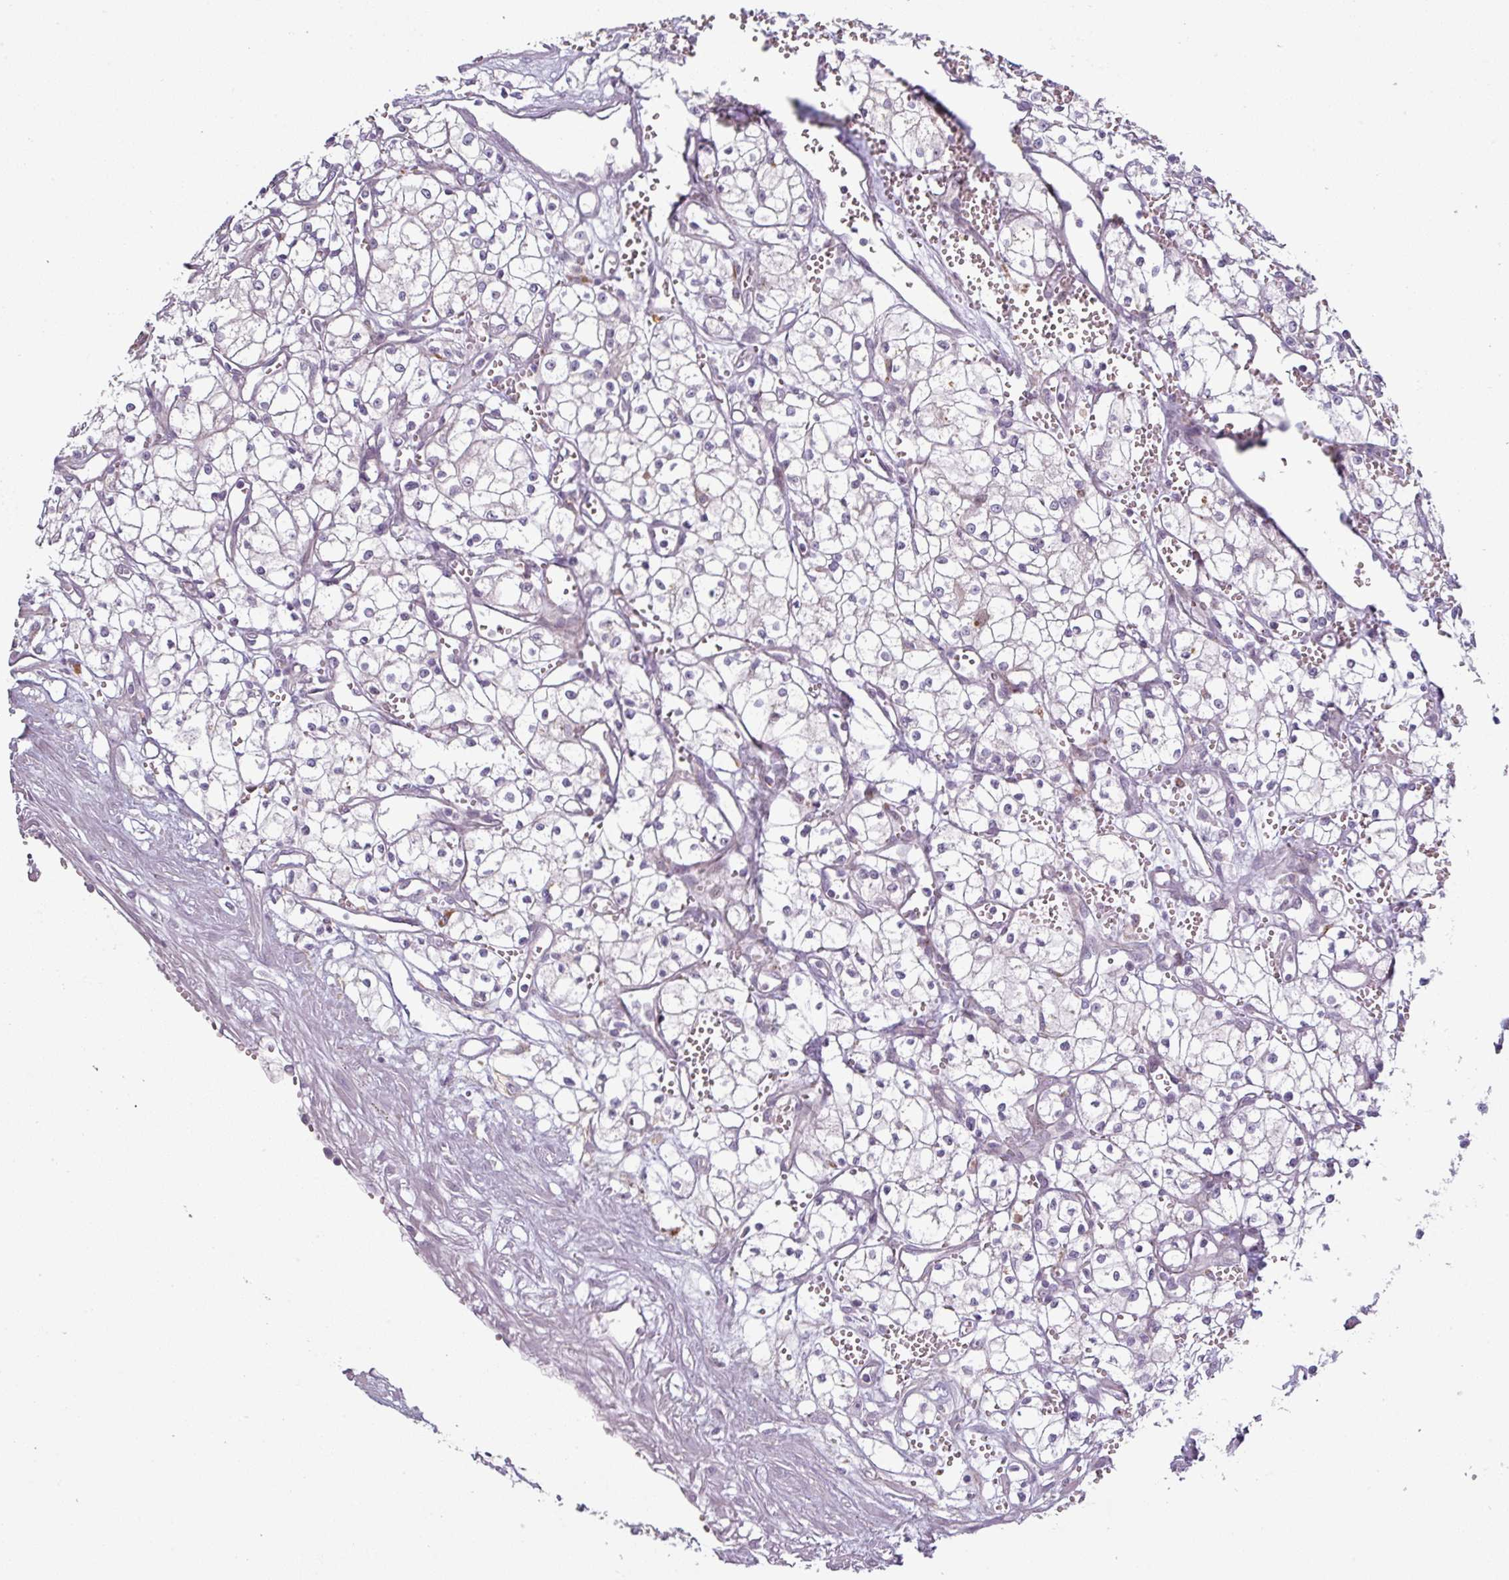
{"staining": {"intensity": "negative", "quantity": "none", "location": "none"}, "tissue": "renal cancer", "cell_type": "Tumor cells", "image_type": "cancer", "snomed": [{"axis": "morphology", "description": "Adenocarcinoma, NOS"}, {"axis": "topography", "description": "Kidney"}], "caption": "Tumor cells are negative for brown protein staining in renal cancer (adenocarcinoma).", "gene": "C2orf16", "patient": {"sex": "male", "age": 59}}